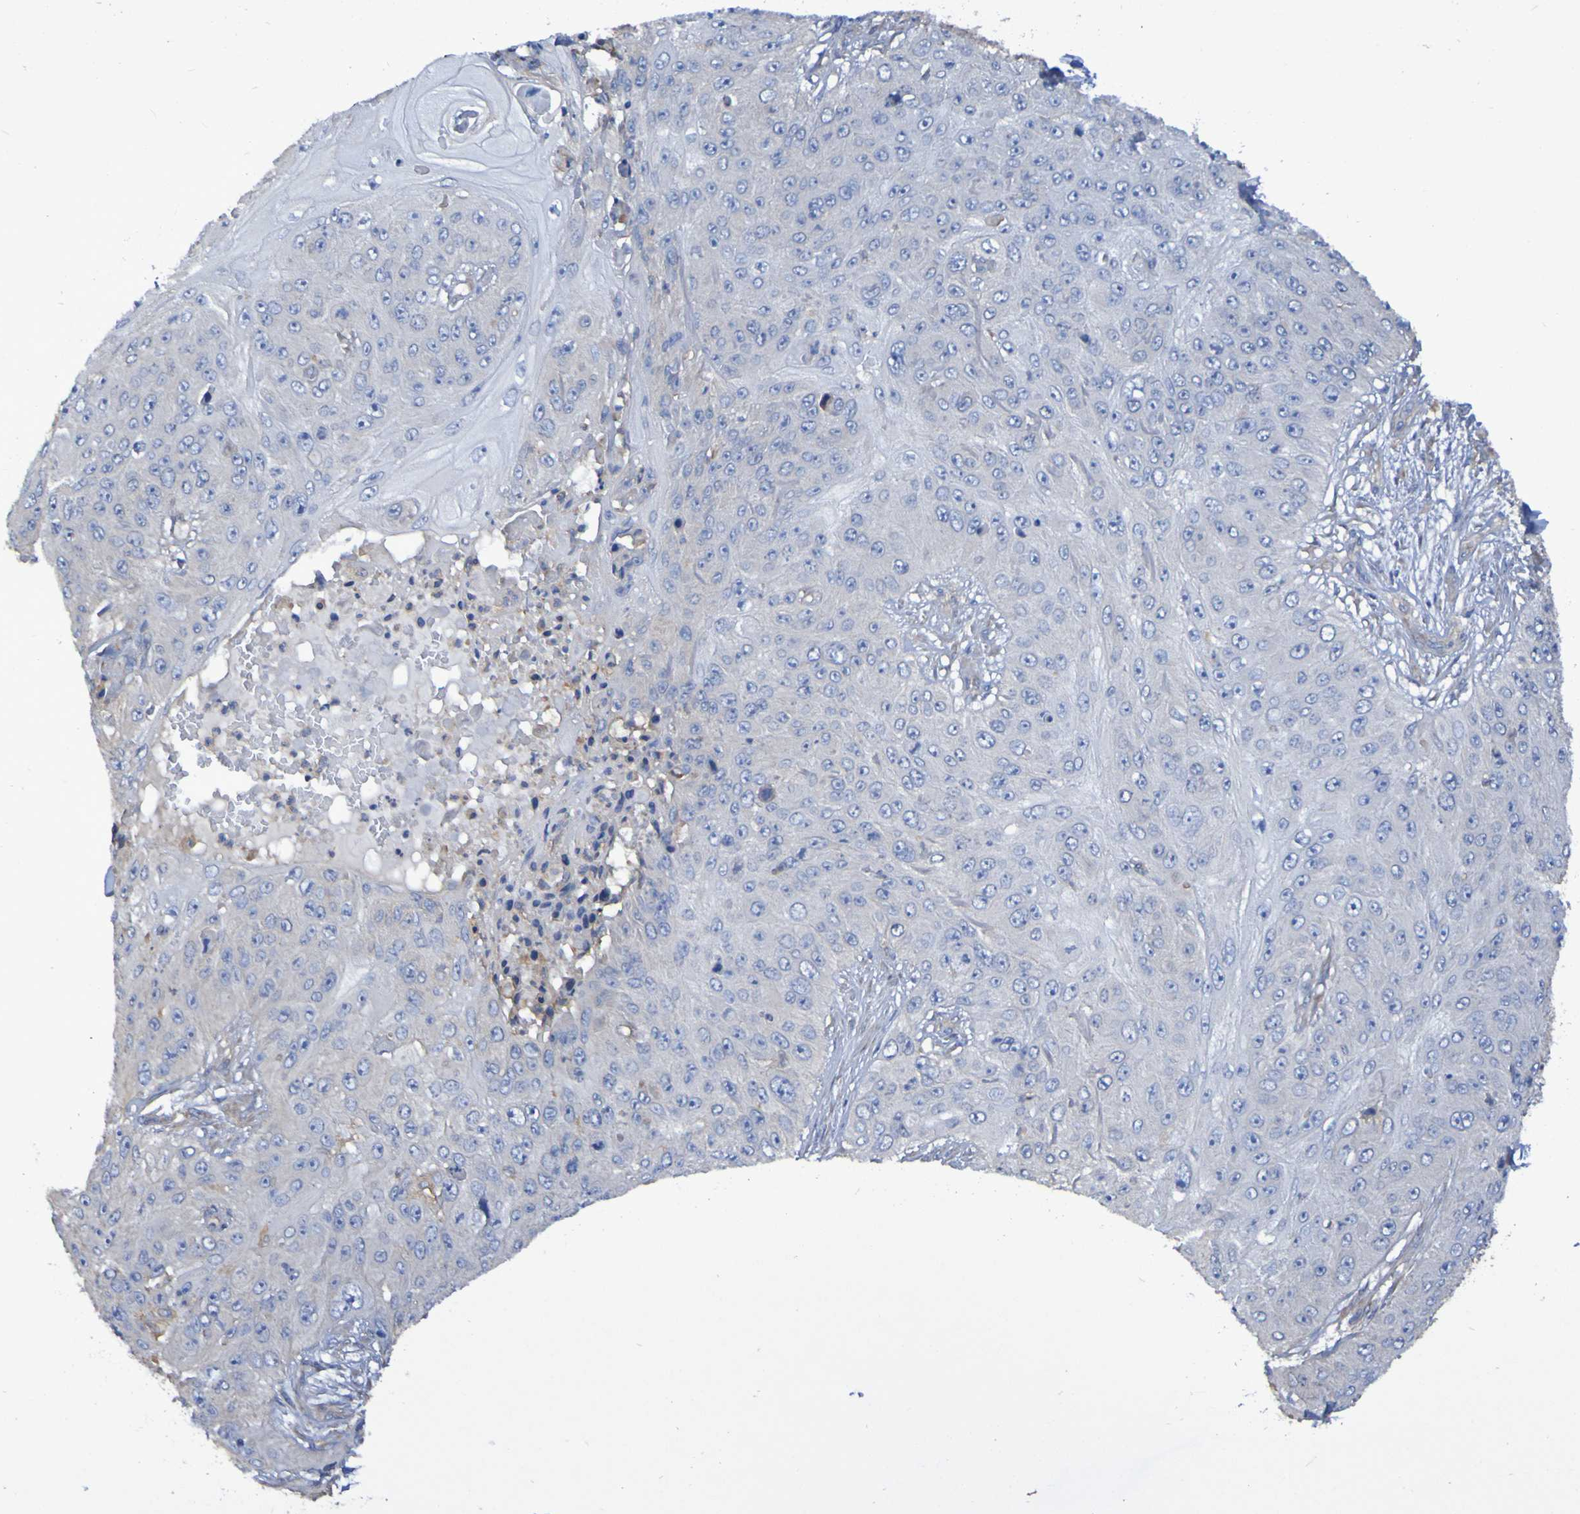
{"staining": {"intensity": "negative", "quantity": "none", "location": "none"}, "tissue": "skin cancer", "cell_type": "Tumor cells", "image_type": "cancer", "snomed": [{"axis": "morphology", "description": "Squamous cell carcinoma, NOS"}, {"axis": "topography", "description": "Skin"}], "caption": "This is a histopathology image of immunohistochemistry (IHC) staining of squamous cell carcinoma (skin), which shows no expression in tumor cells.", "gene": "SYNJ1", "patient": {"sex": "female", "age": 80}}